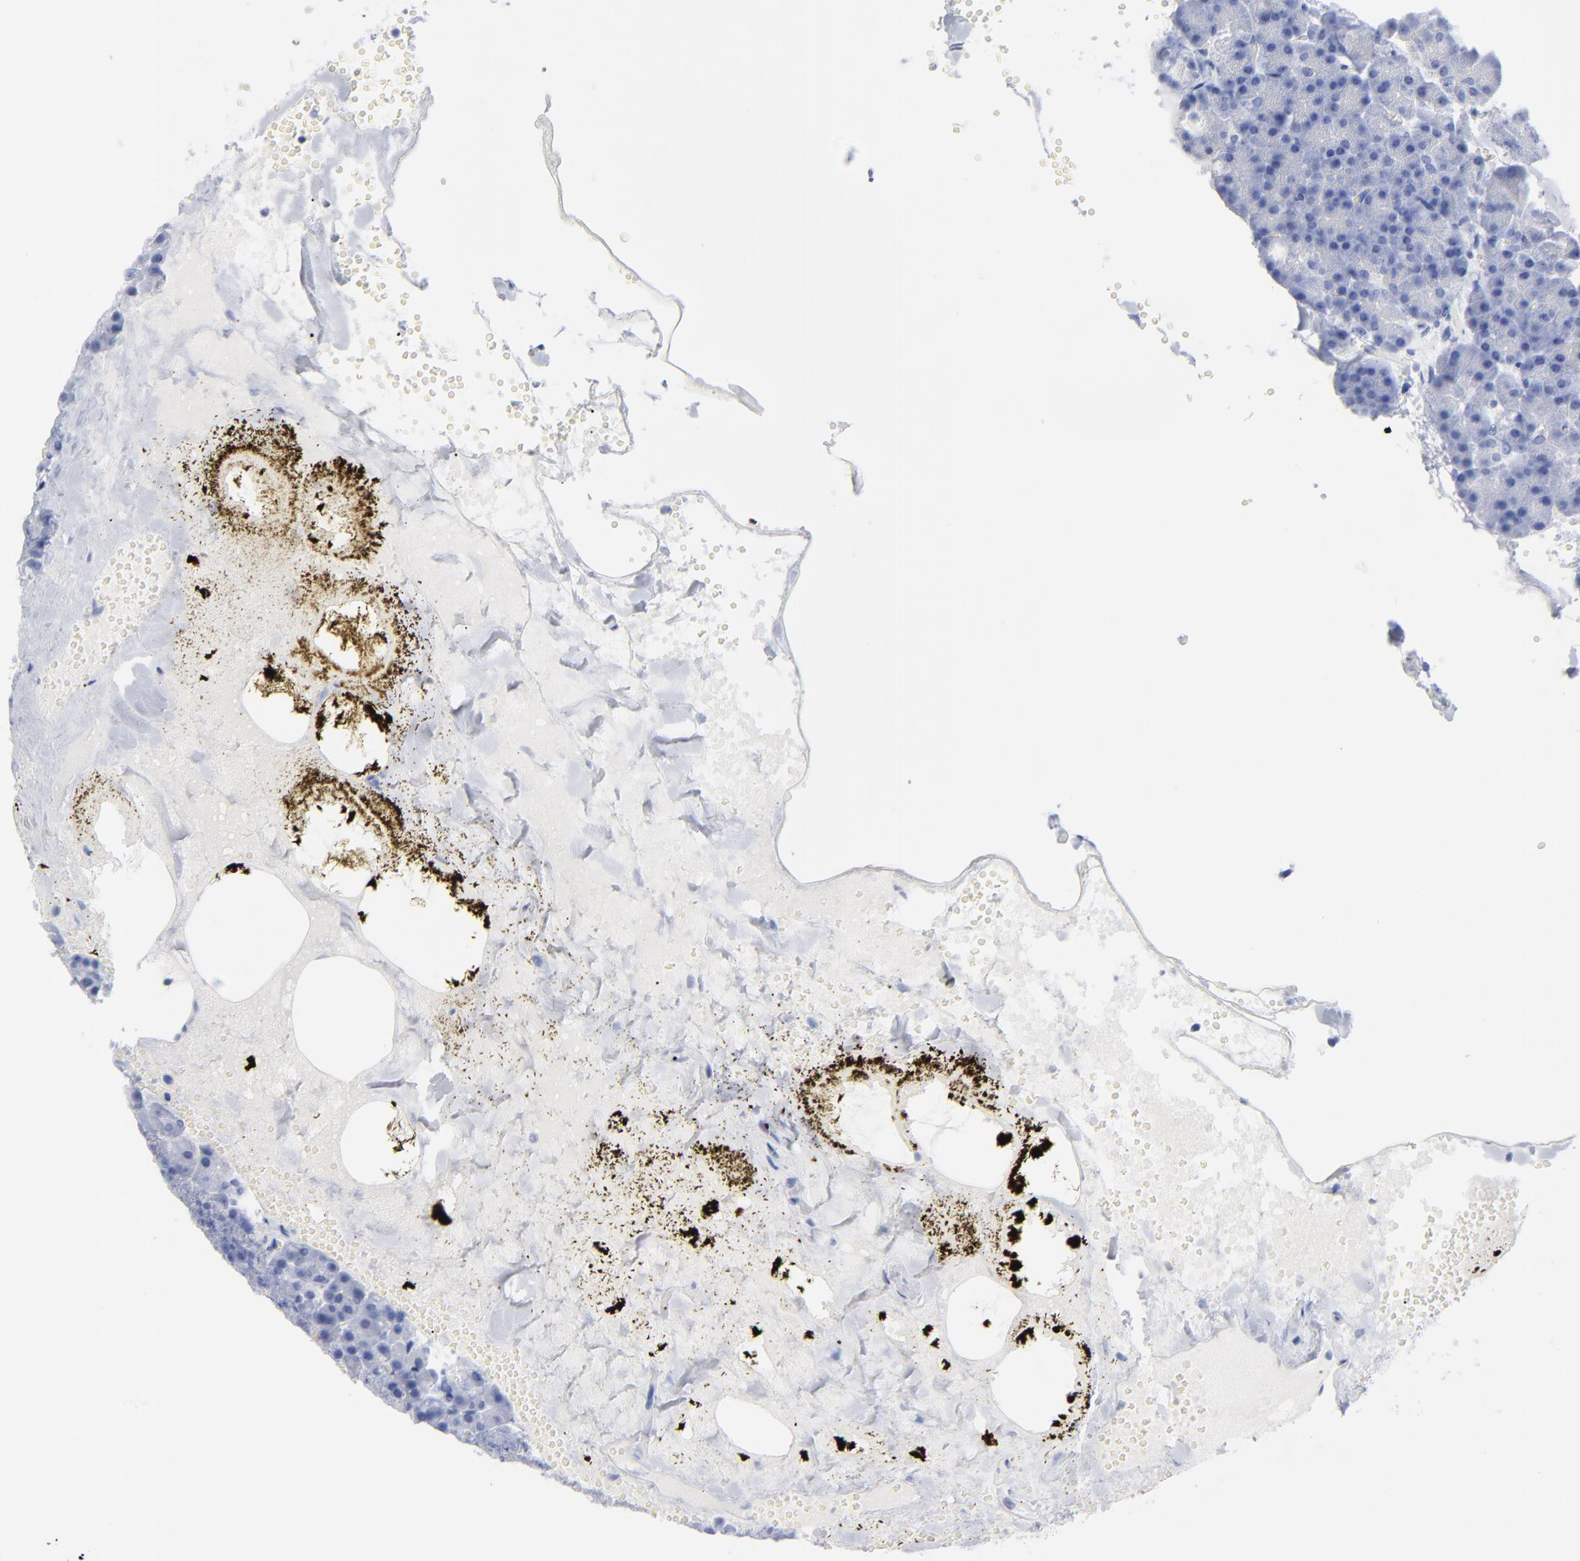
{"staining": {"intensity": "negative", "quantity": "none", "location": "none"}, "tissue": "pancreas", "cell_type": "Exocrine glandular cells", "image_type": "normal", "snomed": [{"axis": "morphology", "description": "Normal tissue, NOS"}, {"axis": "topography", "description": "Pancreas"}], "caption": "This is an immunohistochemistry (IHC) micrograph of unremarkable human pancreas. There is no expression in exocrine glandular cells.", "gene": "ACY1", "patient": {"sex": "female", "age": 35}}